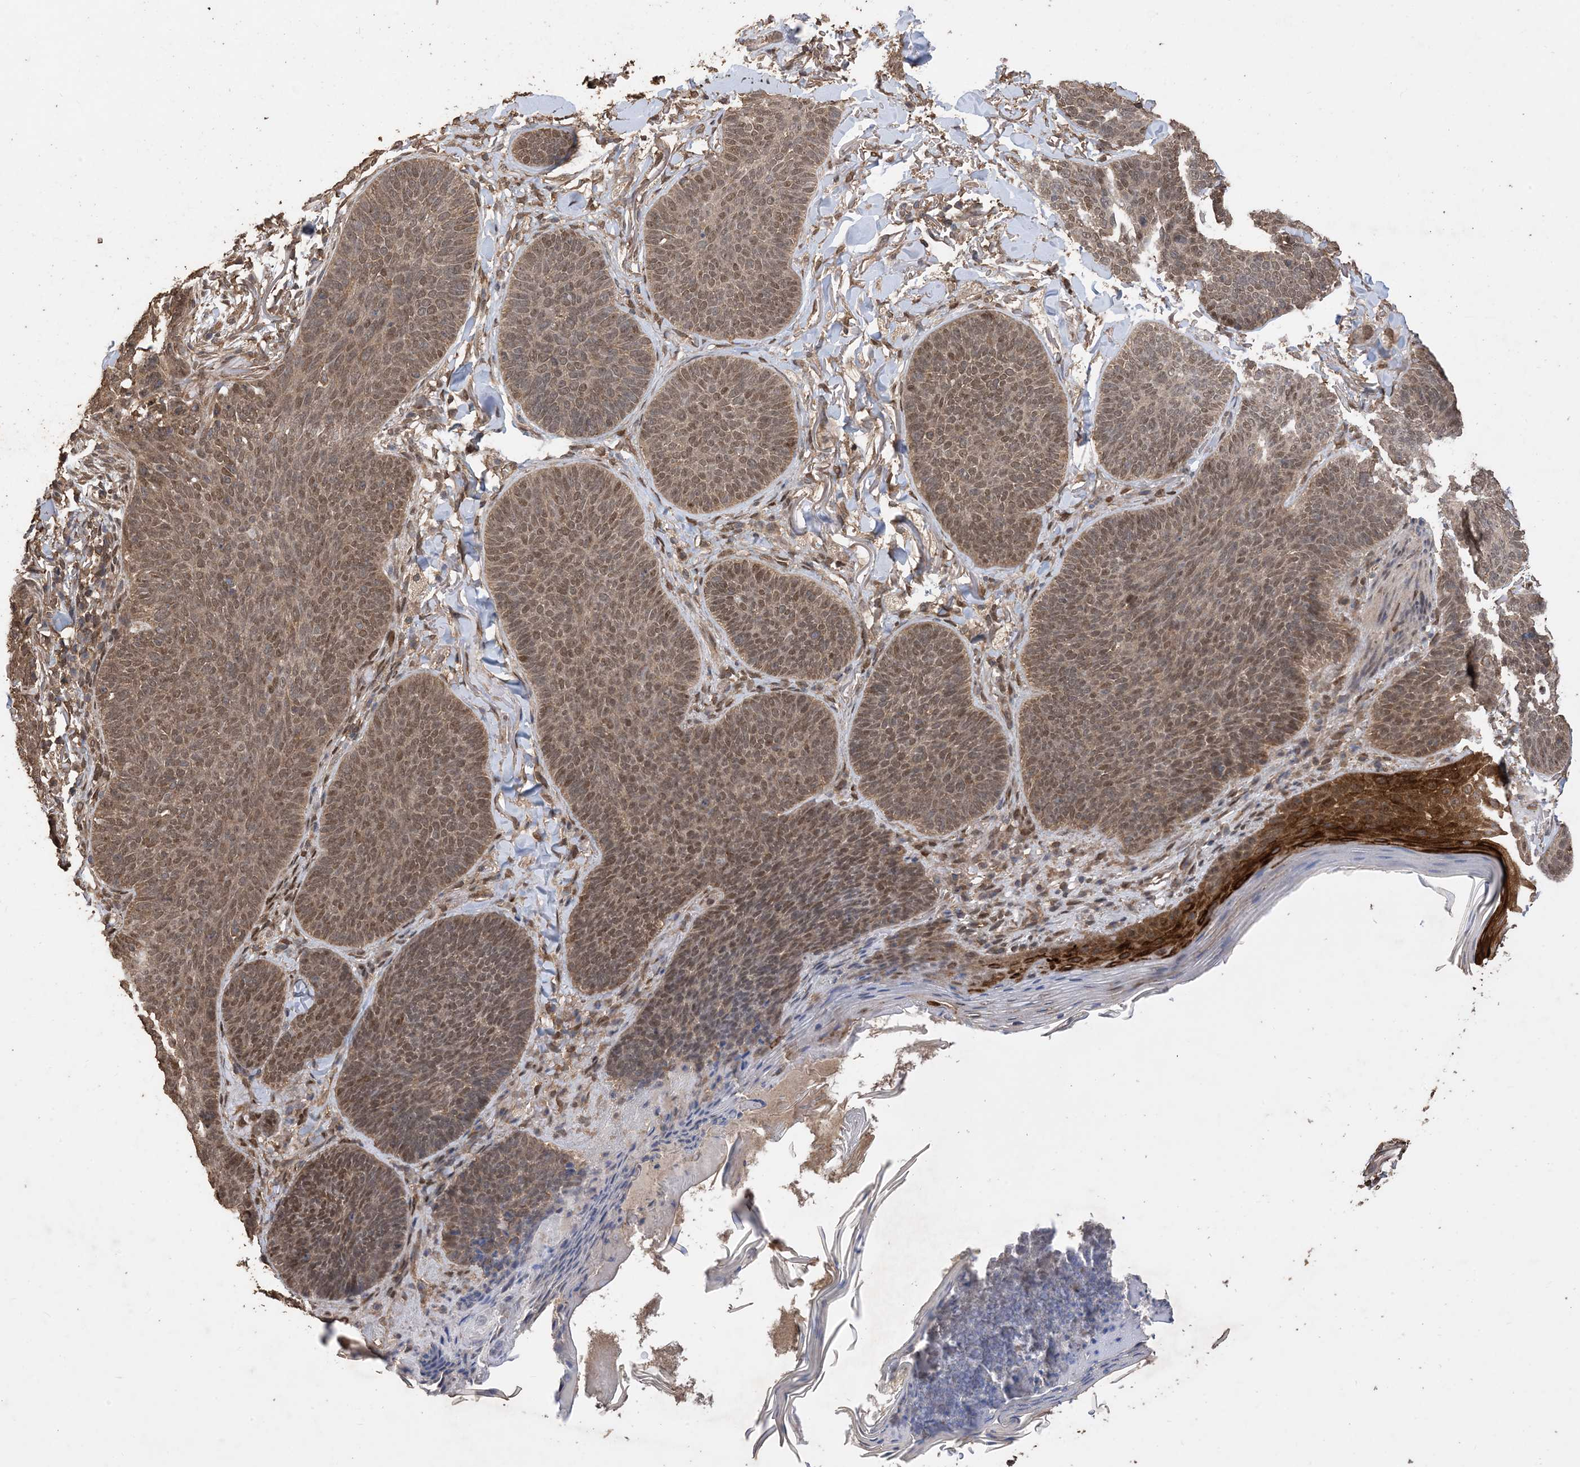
{"staining": {"intensity": "moderate", "quantity": ">75%", "location": "cytoplasmic/membranous,nuclear"}, "tissue": "skin cancer", "cell_type": "Tumor cells", "image_type": "cancer", "snomed": [{"axis": "morphology", "description": "Basal cell carcinoma"}, {"axis": "topography", "description": "Skin"}], "caption": "Immunohistochemistry (IHC) (DAB (3,3'-diaminobenzidine)) staining of human skin basal cell carcinoma reveals moderate cytoplasmic/membranous and nuclear protein staining in about >75% of tumor cells. (DAB (3,3'-diaminobenzidine) = brown stain, brightfield microscopy at high magnification).", "gene": "ZKSCAN5", "patient": {"sex": "male", "age": 85}}